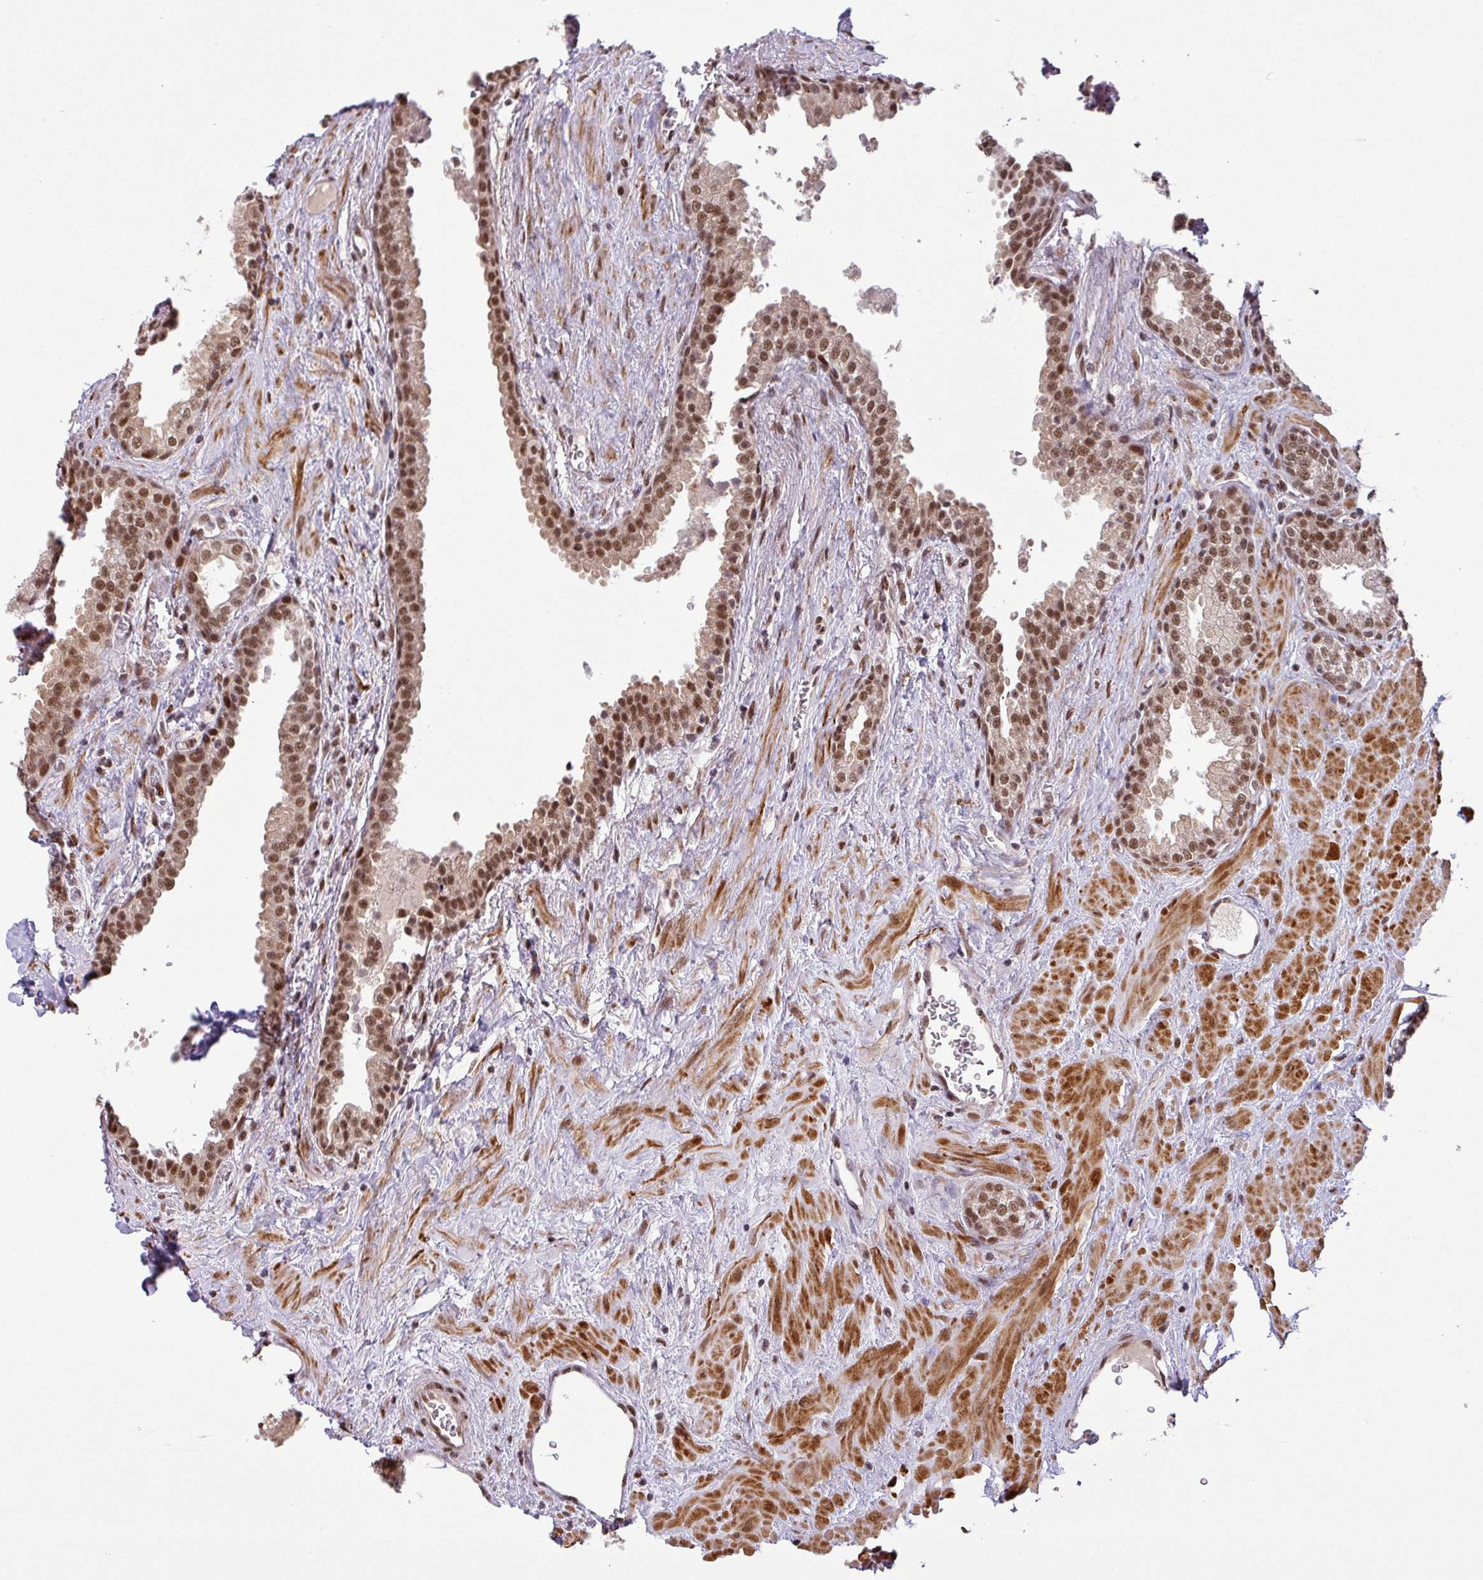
{"staining": {"intensity": "moderate", "quantity": ">75%", "location": "nuclear"}, "tissue": "prostate", "cell_type": "Glandular cells", "image_type": "normal", "snomed": [{"axis": "morphology", "description": "Normal tissue, NOS"}, {"axis": "topography", "description": "Prostate"}], "caption": "IHC (DAB) staining of benign prostate exhibits moderate nuclear protein staining in about >75% of glandular cells. The protein of interest is stained brown, and the nuclei are stained in blue (DAB IHC with brightfield microscopy, high magnification).", "gene": "SRSF2", "patient": {"sex": "male", "age": 51}}